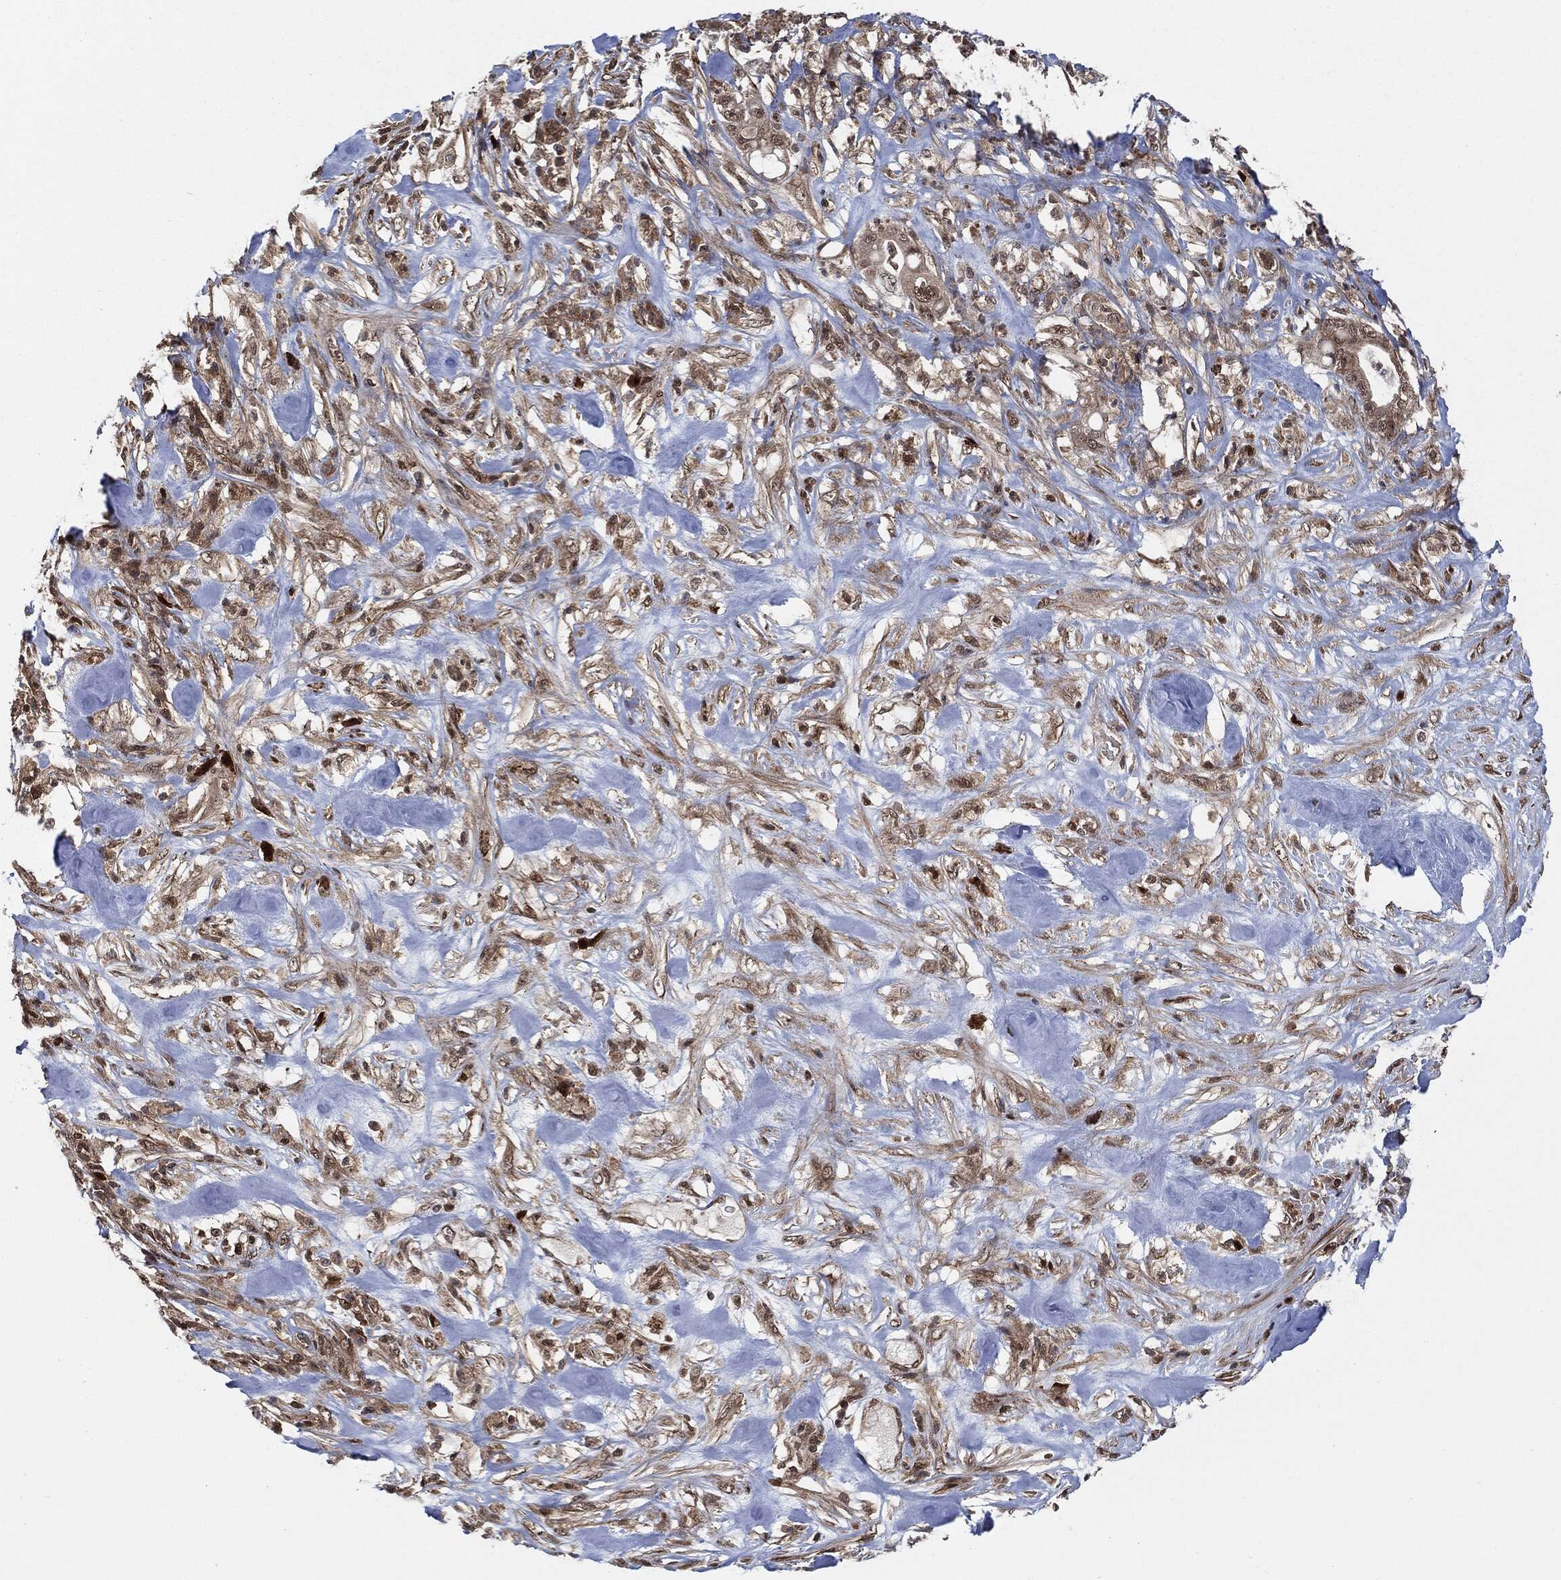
{"staining": {"intensity": "weak", "quantity": ">75%", "location": "cytoplasmic/membranous,nuclear"}, "tissue": "pancreatic cancer", "cell_type": "Tumor cells", "image_type": "cancer", "snomed": [{"axis": "morphology", "description": "Adenocarcinoma, NOS"}, {"axis": "topography", "description": "Pancreas"}], "caption": "An image showing weak cytoplasmic/membranous and nuclear positivity in about >75% of tumor cells in adenocarcinoma (pancreatic), as visualized by brown immunohistochemical staining.", "gene": "CUTA", "patient": {"sex": "male", "age": 71}}